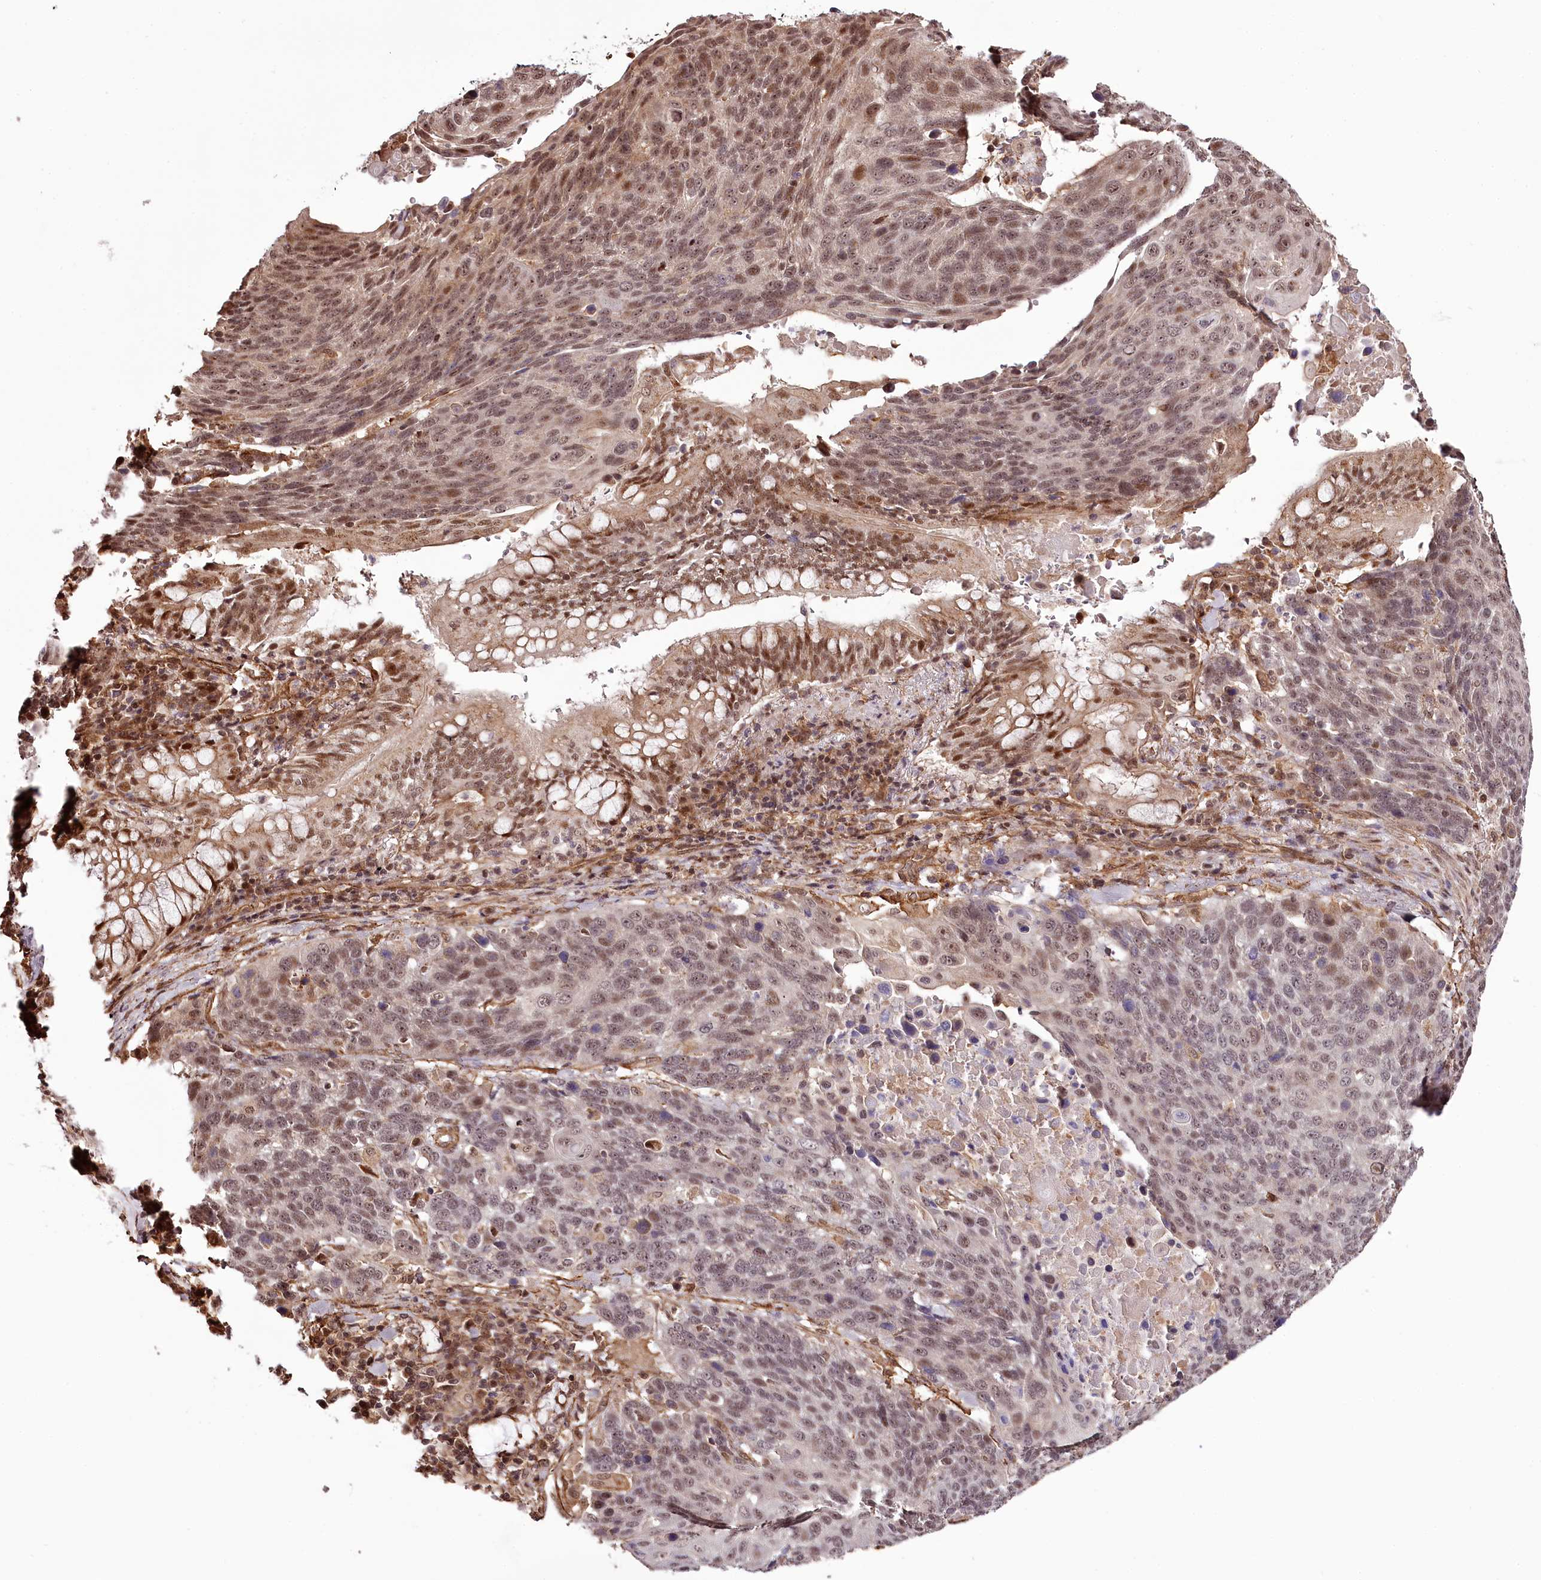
{"staining": {"intensity": "moderate", "quantity": ">75%", "location": "nuclear"}, "tissue": "lung cancer", "cell_type": "Tumor cells", "image_type": "cancer", "snomed": [{"axis": "morphology", "description": "Squamous cell carcinoma, NOS"}, {"axis": "topography", "description": "Lung"}], "caption": "There is medium levels of moderate nuclear expression in tumor cells of lung squamous cell carcinoma, as demonstrated by immunohistochemical staining (brown color).", "gene": "TTC33", "patient": {"sex": "male", "age": 66}}